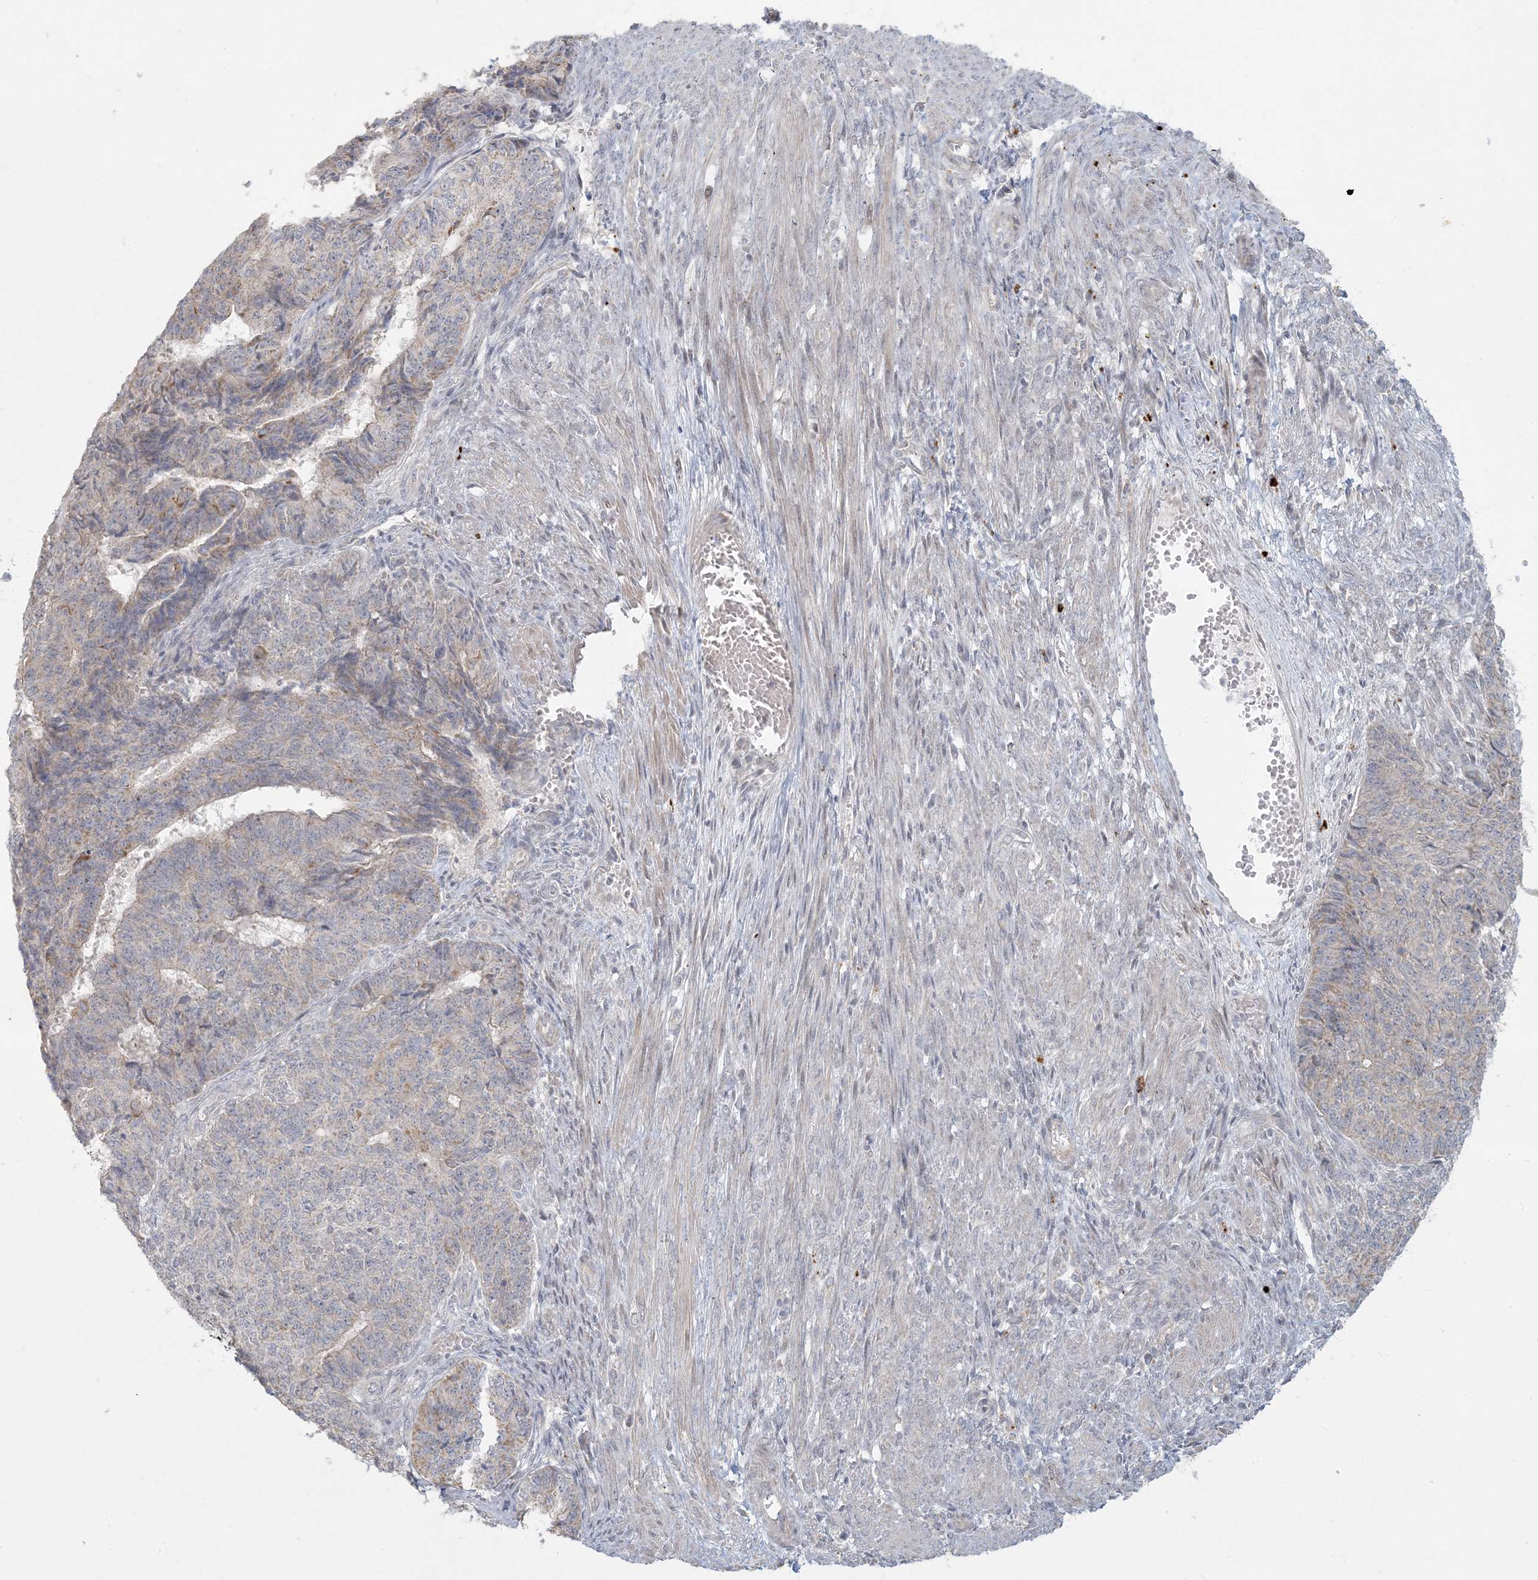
{"staining": {"intensity": "weak", "quantity": "<25%", "location": "cytoplasmic/membranous"}, "tissue": "endometrial cancer", "cell_type": "Tumor cells", "image_type": "cancer", "snomed": [{"axis": "morphology", "description": "Adenocarcinoma, NOS"}, {"axis": "topography", "description": "Endometrium"}], "caption": "Protein analysis of endometrial cancer (adenocarcinoma) shows no significant expression in tumor cells.", "gene": "MCAT", "patient": {"sex": "female", "age": 32}}